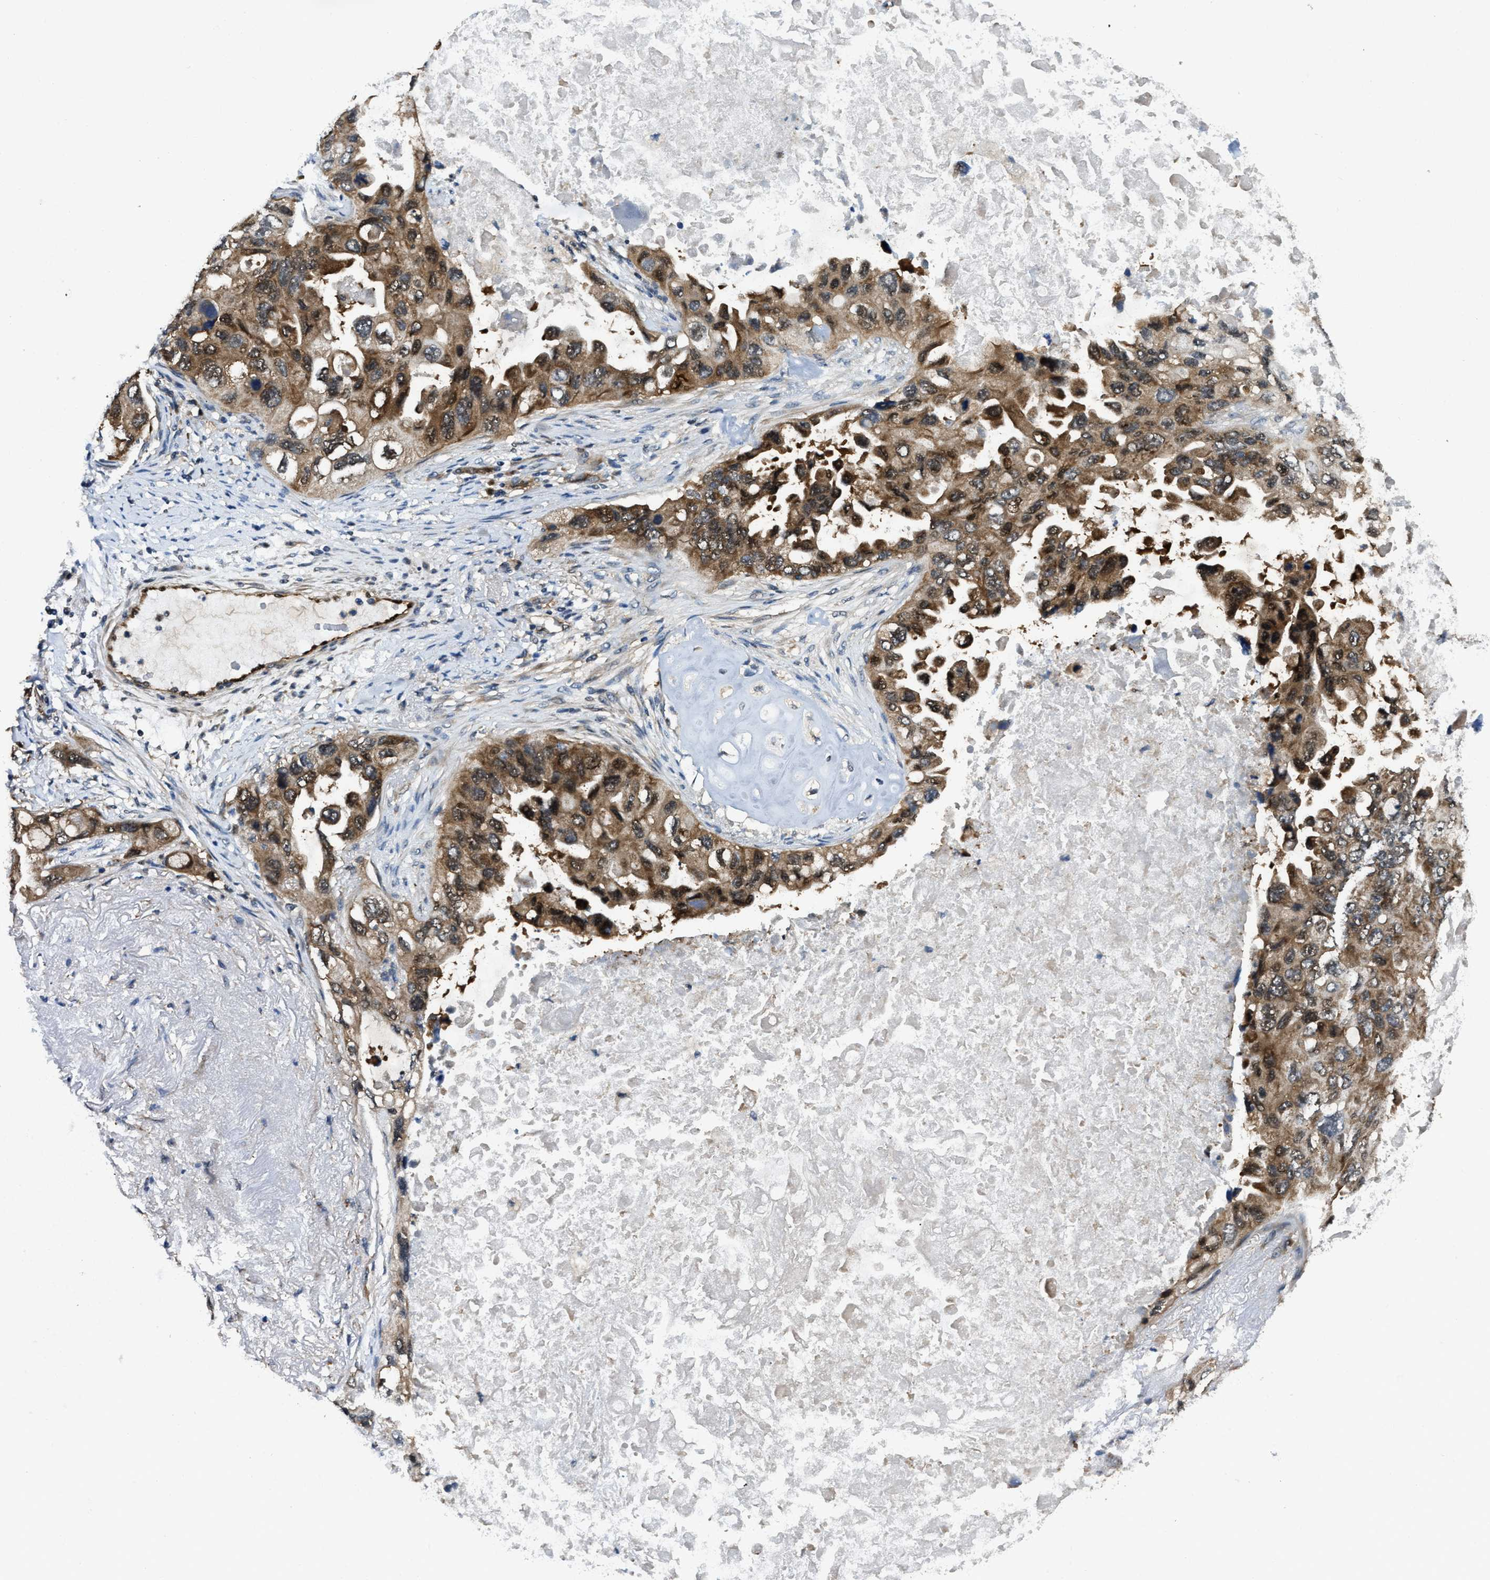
{"staining": {"intensity": "moderate", "quantity": ">75%", "location": "cytoplasmic/membranous"}, "tissue": "lung cancer", "cell_type": "Tumor cells", "image_type": "cancer", "snomed": [{"axis": "morphology", "description": "Squamous cell carcinoma, NOS"}, {"axis": "topography", "description": "Lung"}], "caption": "Protein expression analysis of lung cancer (squamous cell carcinoma) demonstrates moderate cytoplasmic/membranous staining in approximately >75% of tumor cells.", "gene": "PPA1", "patient": {"sex": "female", "age": 73}}